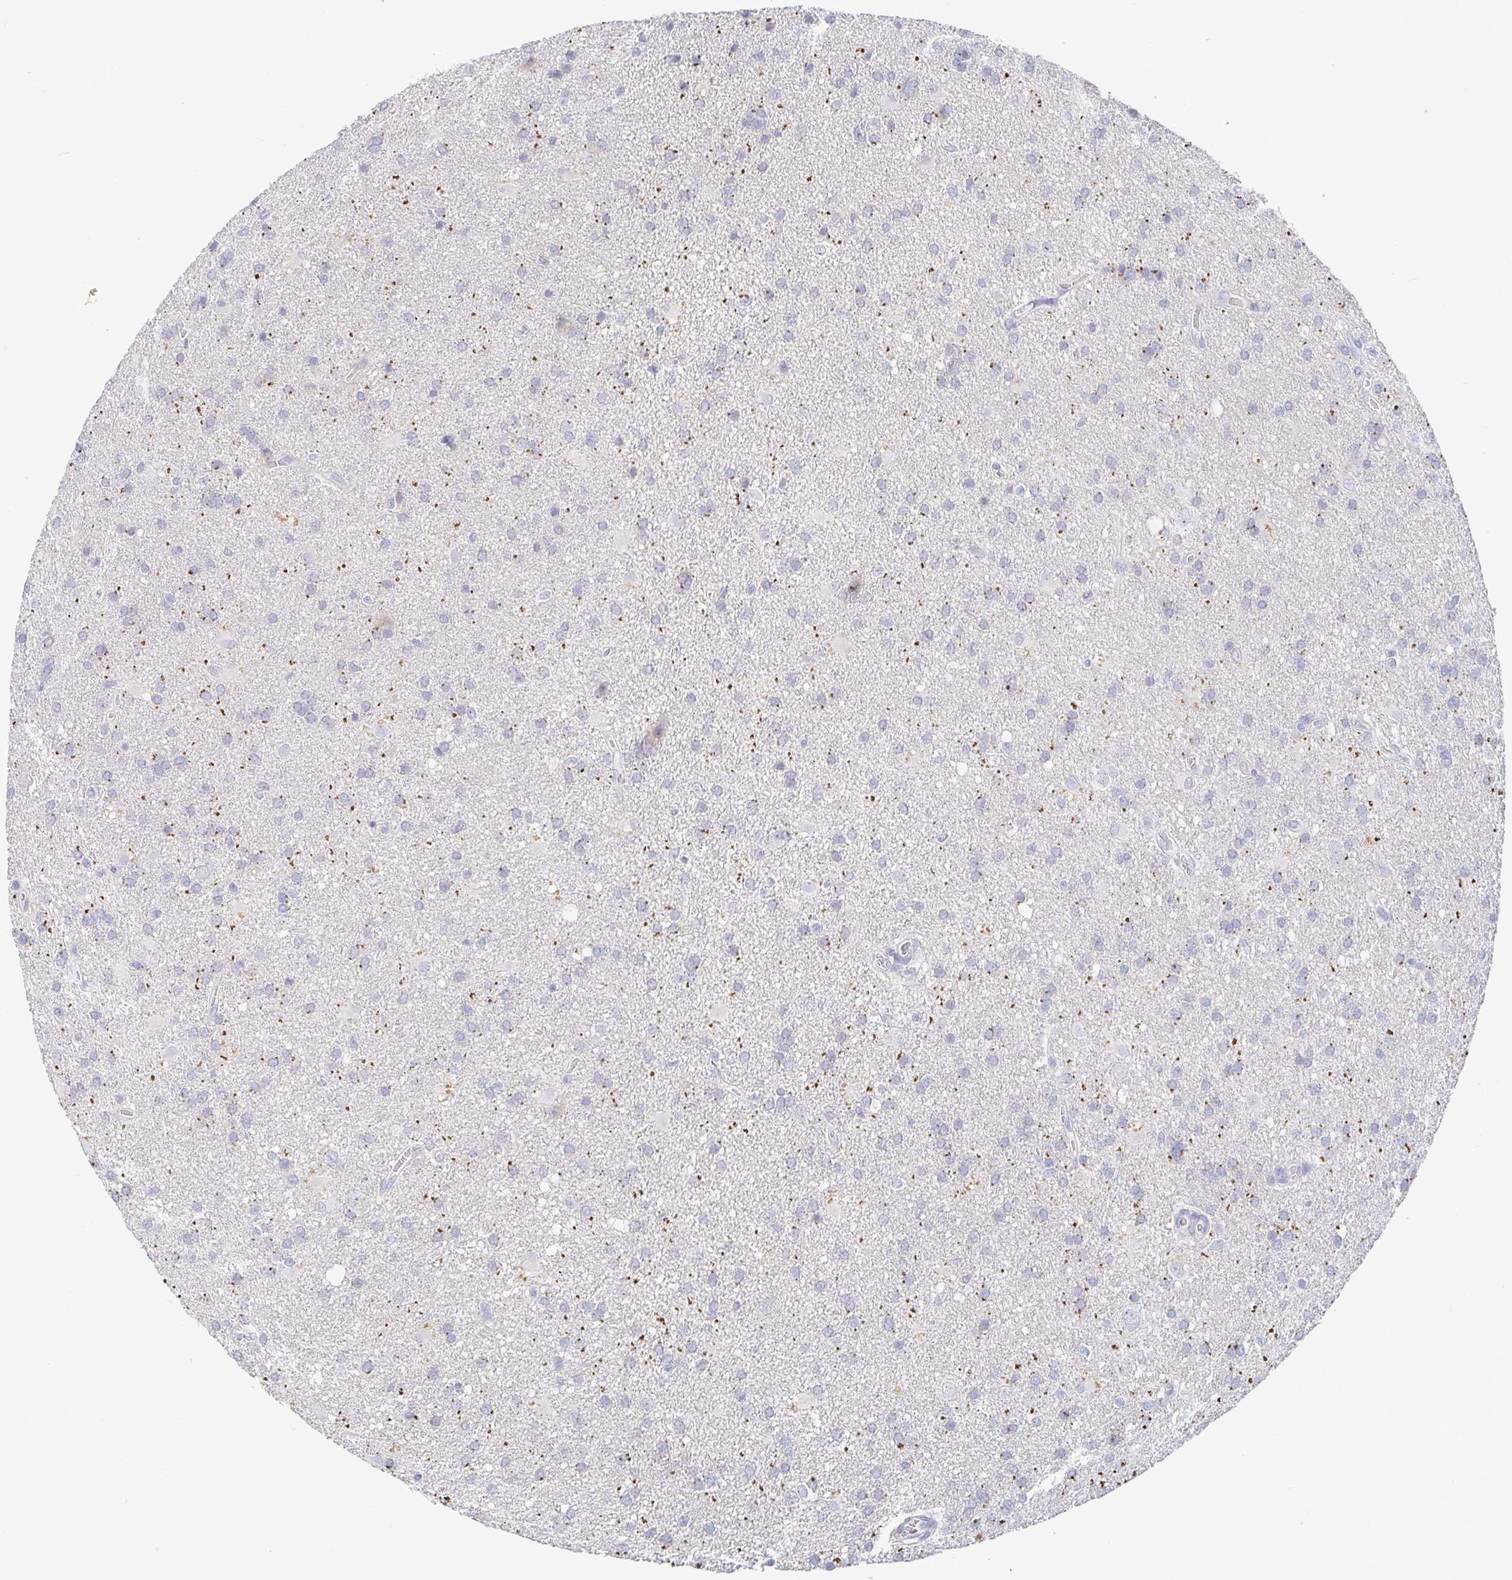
{"staining": {"intensity": "negative", "quantity": "none", "location": "none"}, "tissue": "glioma", "cell_type": "Tumor cells", "image_type": "cancer", "snomed": [{"axis": "morphology", "description": "Glioma, malignant, Low grade"}, {"axis": "topography", "description": "Brain"}], "caption": "Tumor cells are negative for protein expression in human malignant glioma (low-grade). The staining is performed using DAB (3,3'-diaminobenzidine) brown chromogen with nuclei counter-stained in using hematoxylin.", "gene": "ZNF430", "patient": {"sex": "male", "age": 66}}